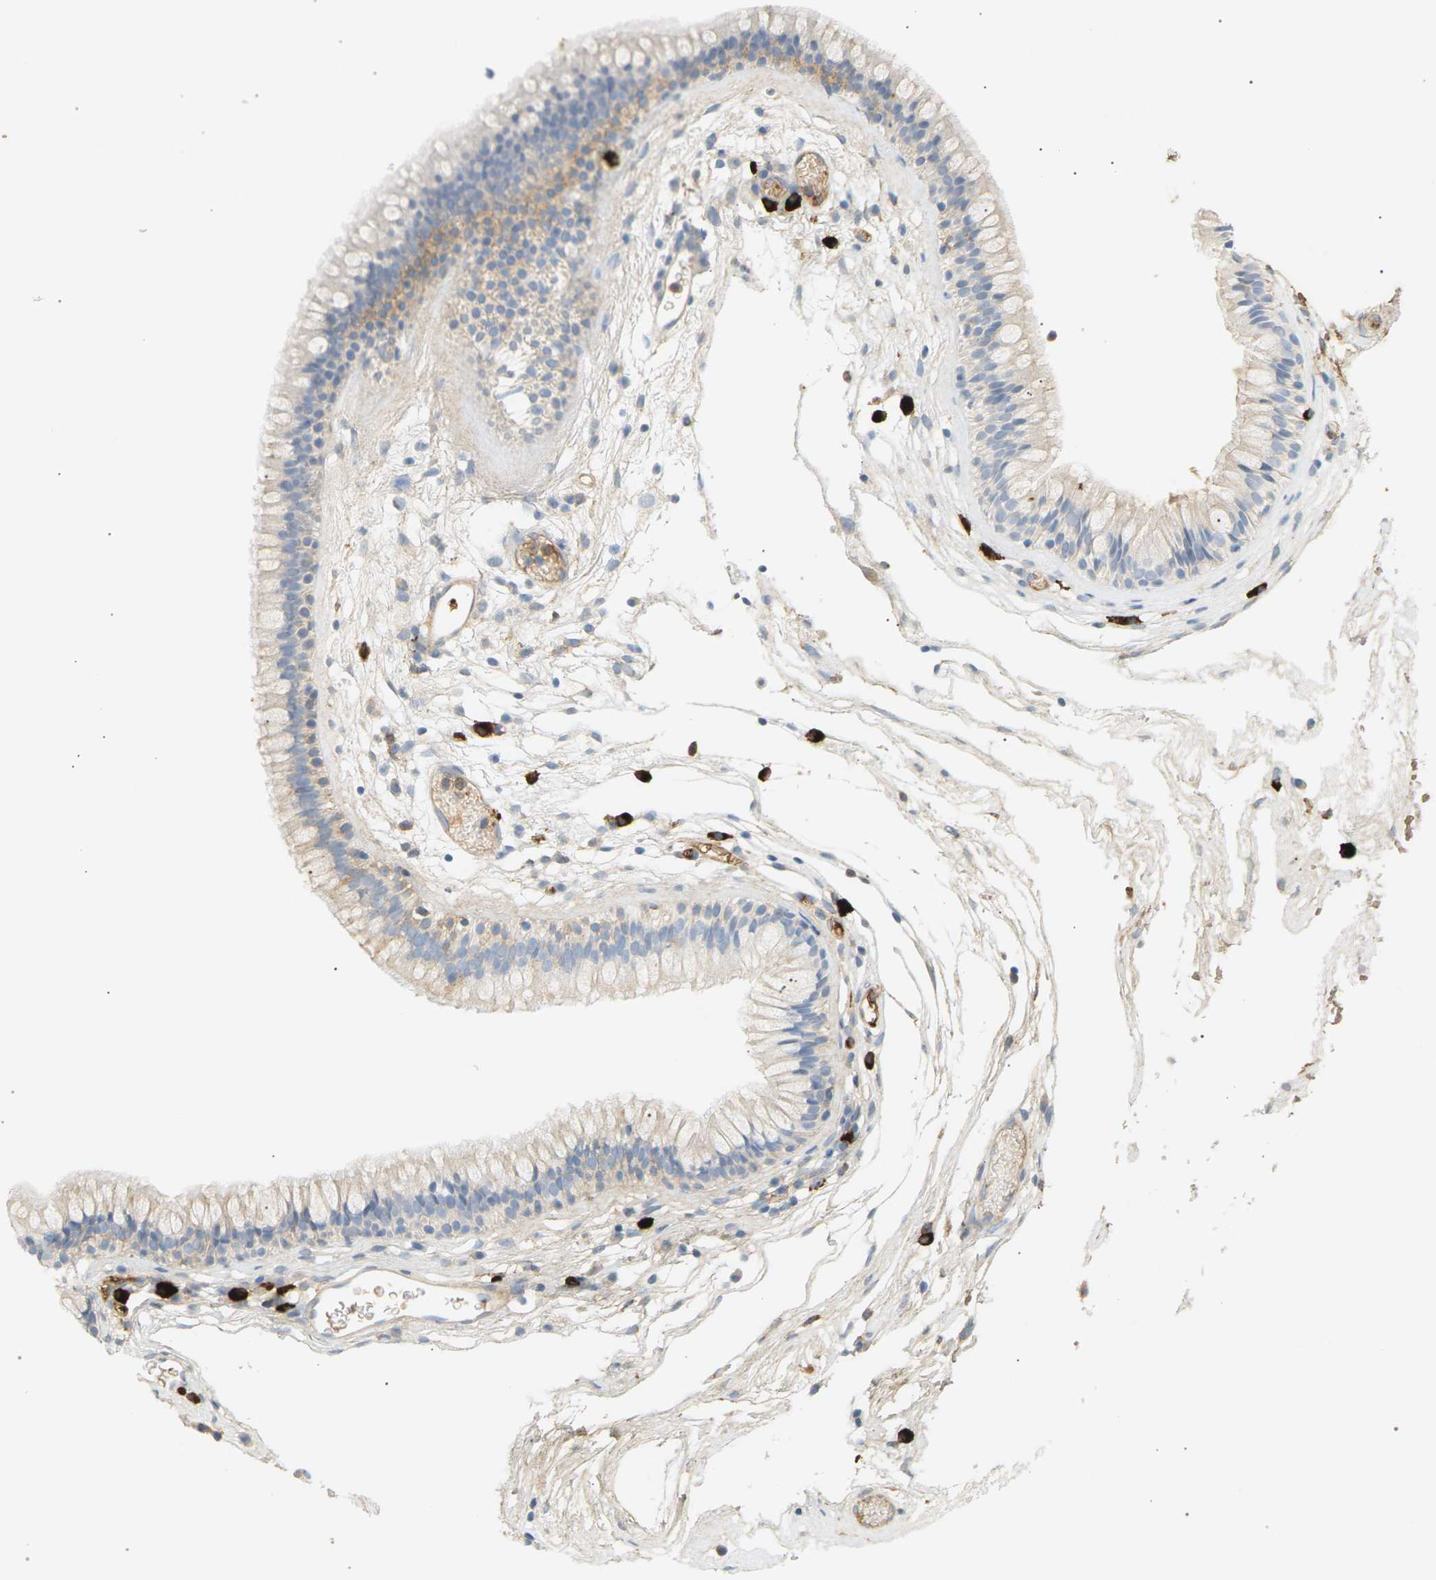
{"staining": {"intensity": "weak", "quantity": ">75%", "location": "cytoplasmic/membranous"}, "tissue": "nasopharynx", "cell_type": "Respiratory epithelial cells", "image_type": "normal", "snomed": [{"axis": "morphology", "description": "Normal tissue, NOS"}, {"axis": "morphology", "description": "Inflammation, NOS"}, {"axis": "topography", "description": "Nasopharynx"}], "caption": "A low amount of weak cytoplasmic/membranous expression is identified in about >75% of respiratory epithelial cells in benign nasopharynx.", "gene": "IGLC3", "patient": {"sex": "male", "age": 48}}